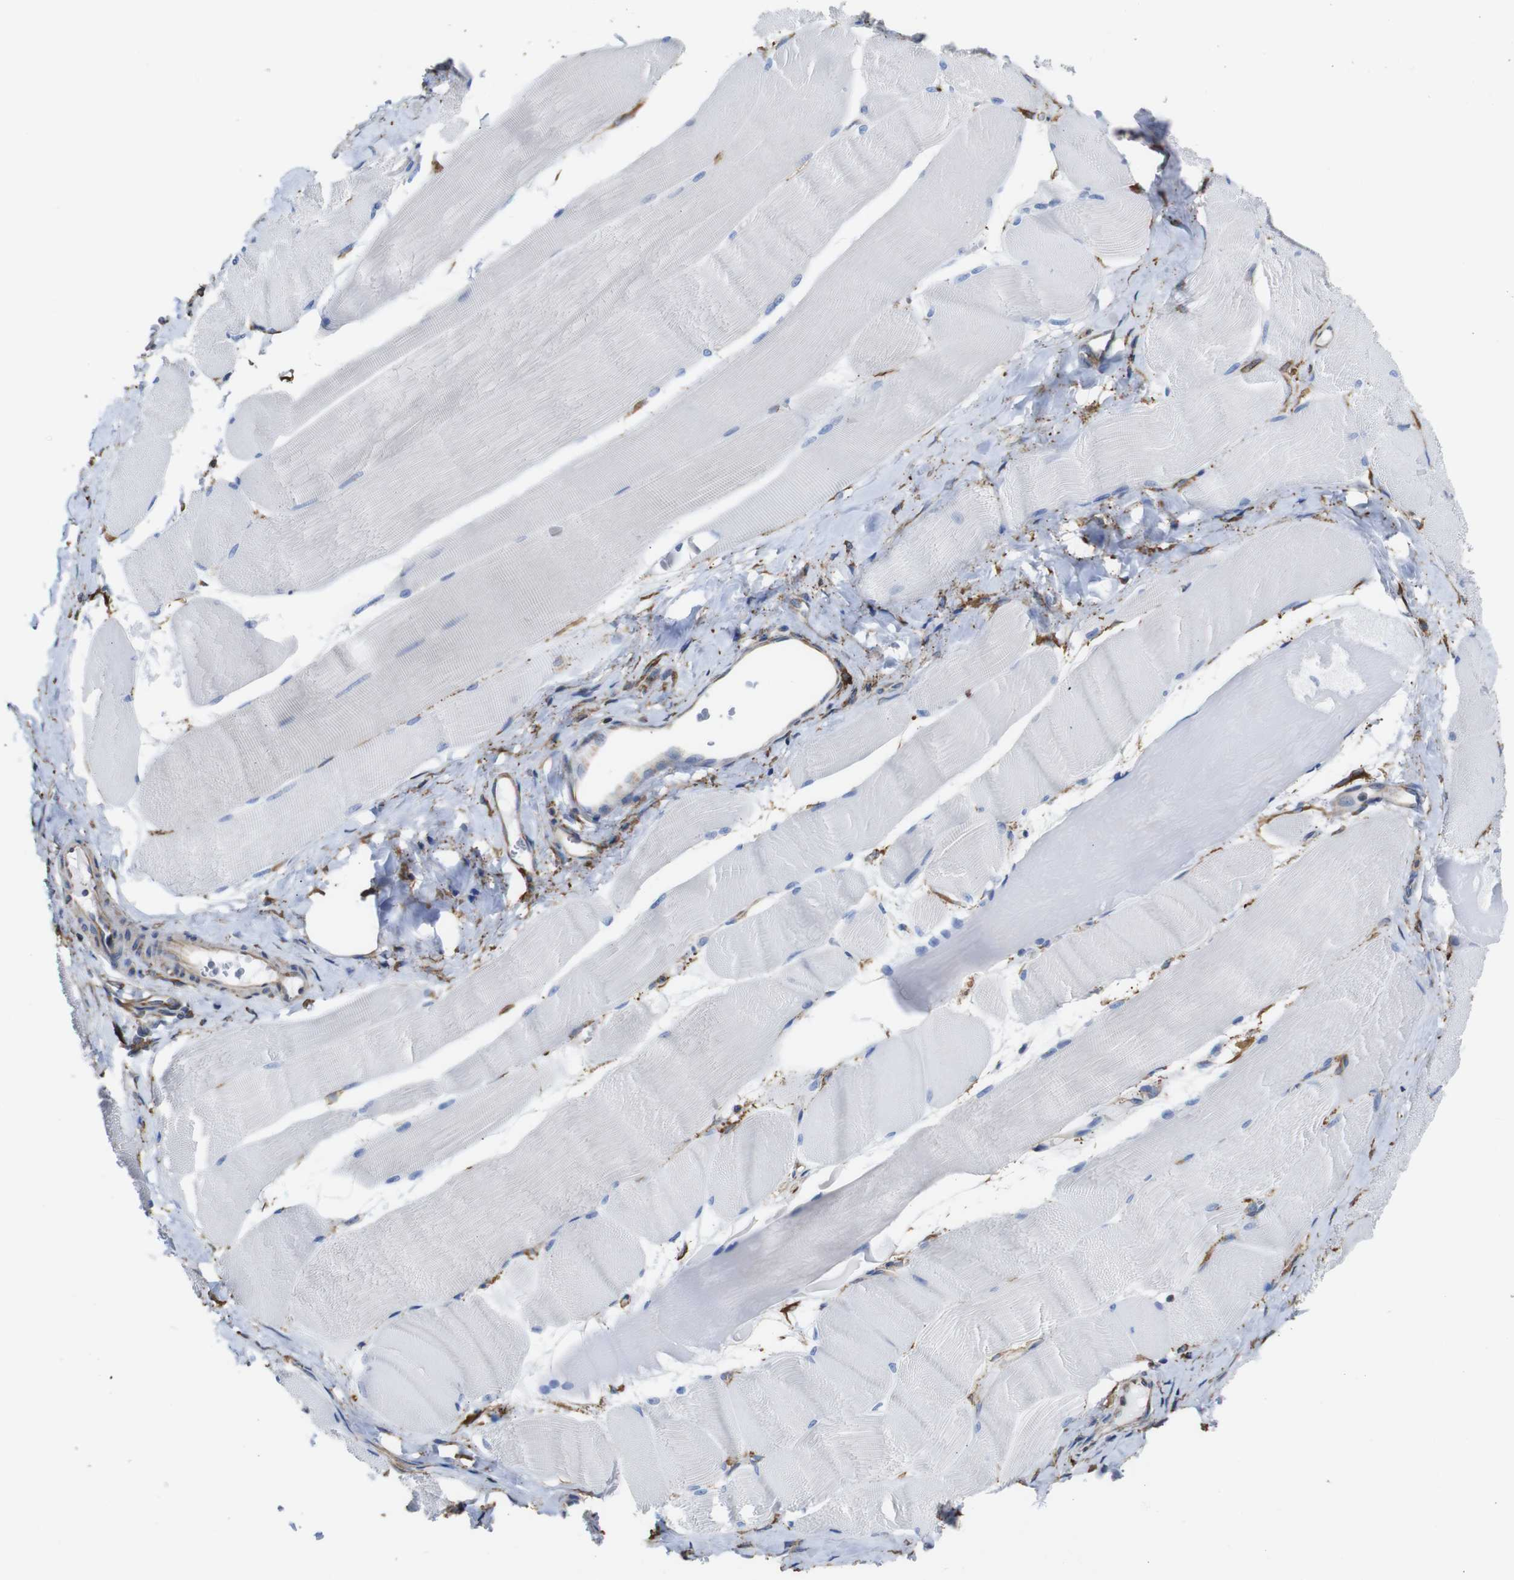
{"staining": {"intensity": "negative", "quantity": "none", "location": "none"}, "tissue": "skeletal muscle", "cell_type": "Myocytes", "image_type": "normal", "snomed": [{"axis": "morphology", "description": "Normal tissue, NOS"}, {"axis": "morphology", "description": "Squamous cell carcinoma, NOS"}, {"axis": "topography", "description": "Skeletal muscle"}], "caption": "DAB immunohistochemical staining of normal skeletal muscle exhibits no significant positivity in myocytes.", "gene": "PPIB", "patient": {"sex": "male", "age": 51}}